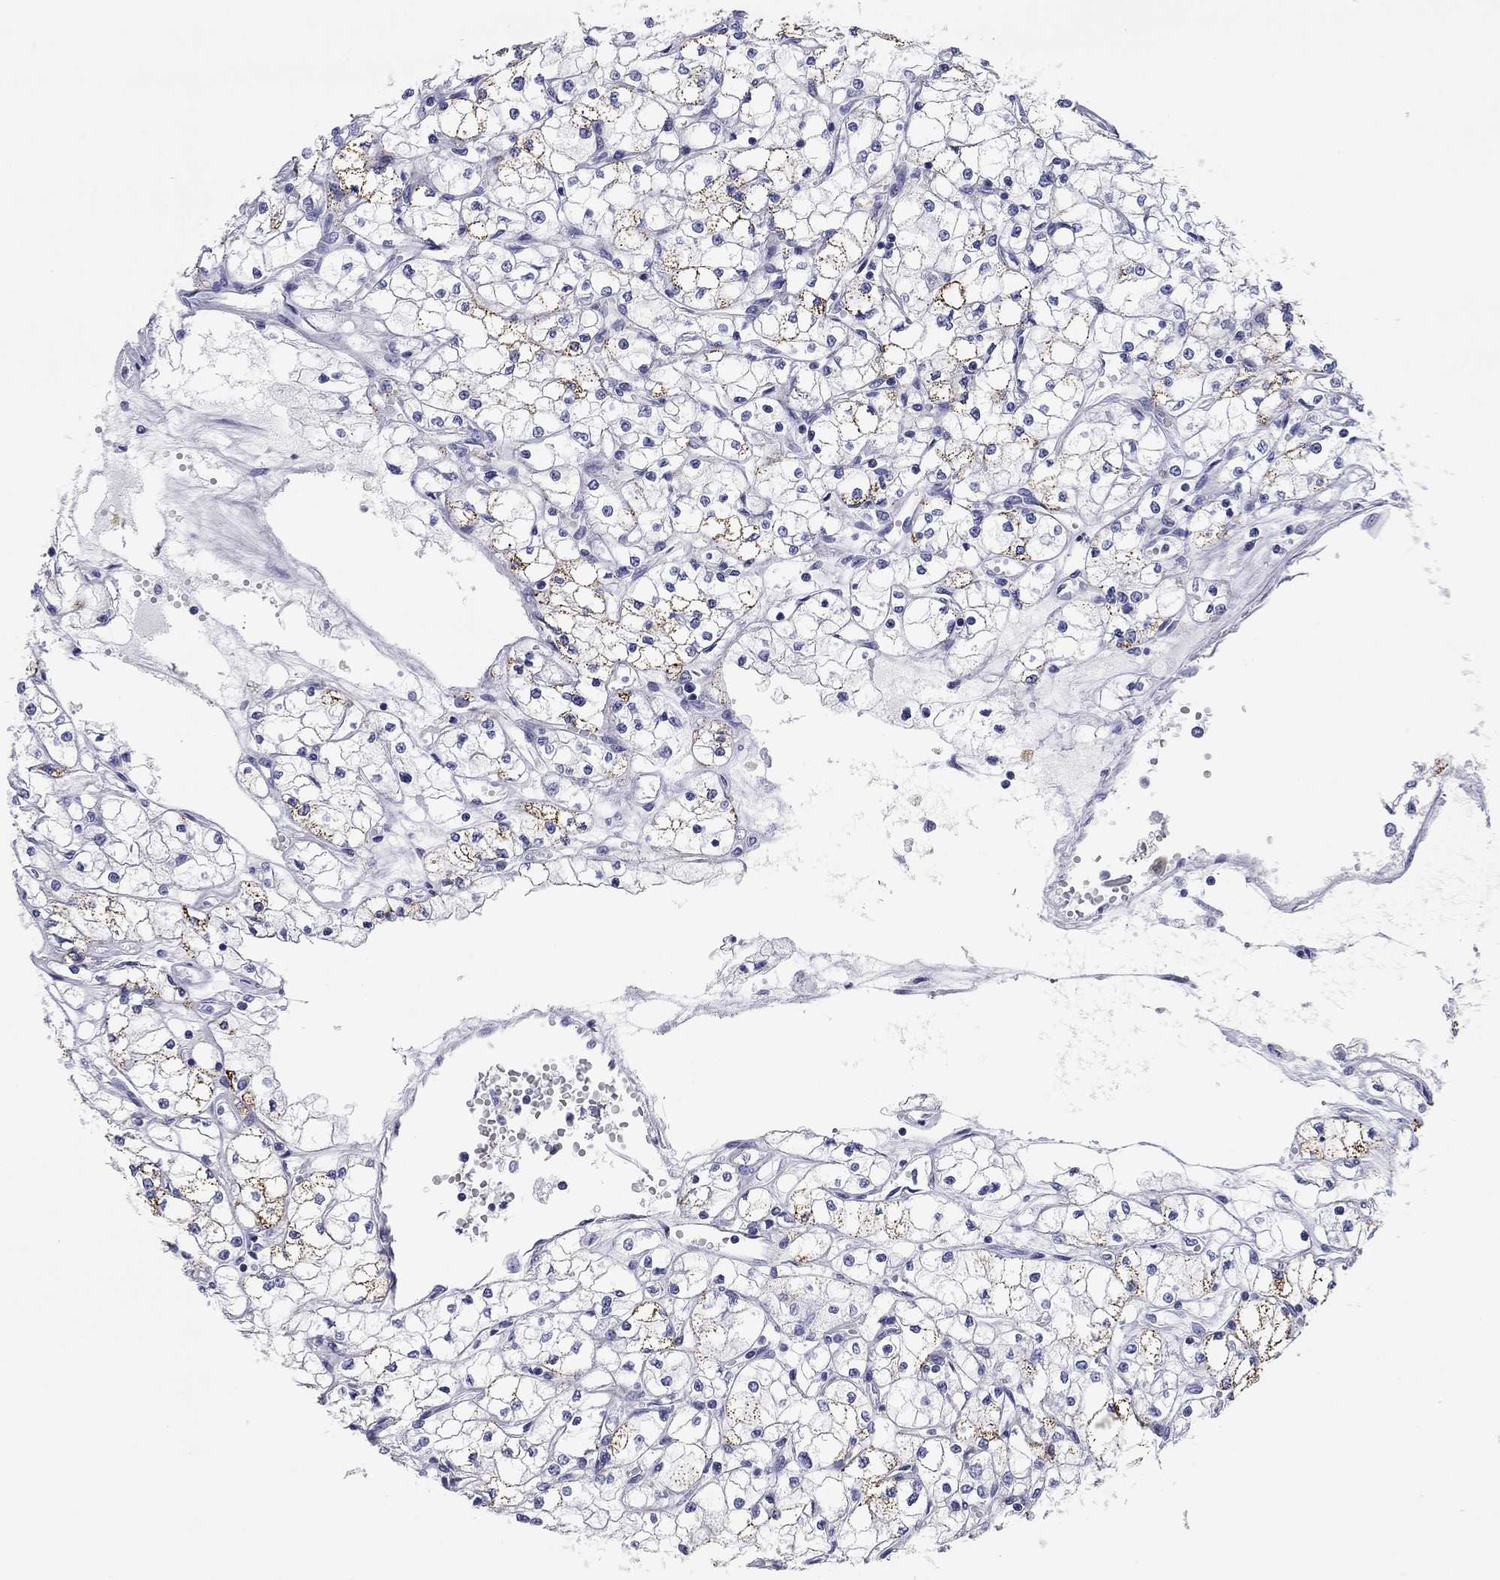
{"staining": {"intensity": "moderate", "quantity": "25%-75%", "location": "cytoplasmic/membranous"}, "tissue": "renal cancer", "cell_type": "Tumor cells", "image_type": "cancer", "snomed": [{"axis": "morphology", "description": "Adenocarcinoma, NOS"}, {"axis": "topography", "description": "Kidney"}], "caption": "Immunohistochemical staining of renal cancer (adenocarcinoma) displays moderate cytoplasmic/membranous protein positivity in approximately 25%-75% of tumor cells. (DAB (3,3'-diaminobenzidine) IHC, brown staining for protein, blue staining for nuclei).", "gene": "CHI3L2", "patient": {"sex": "male", "age": 67}}